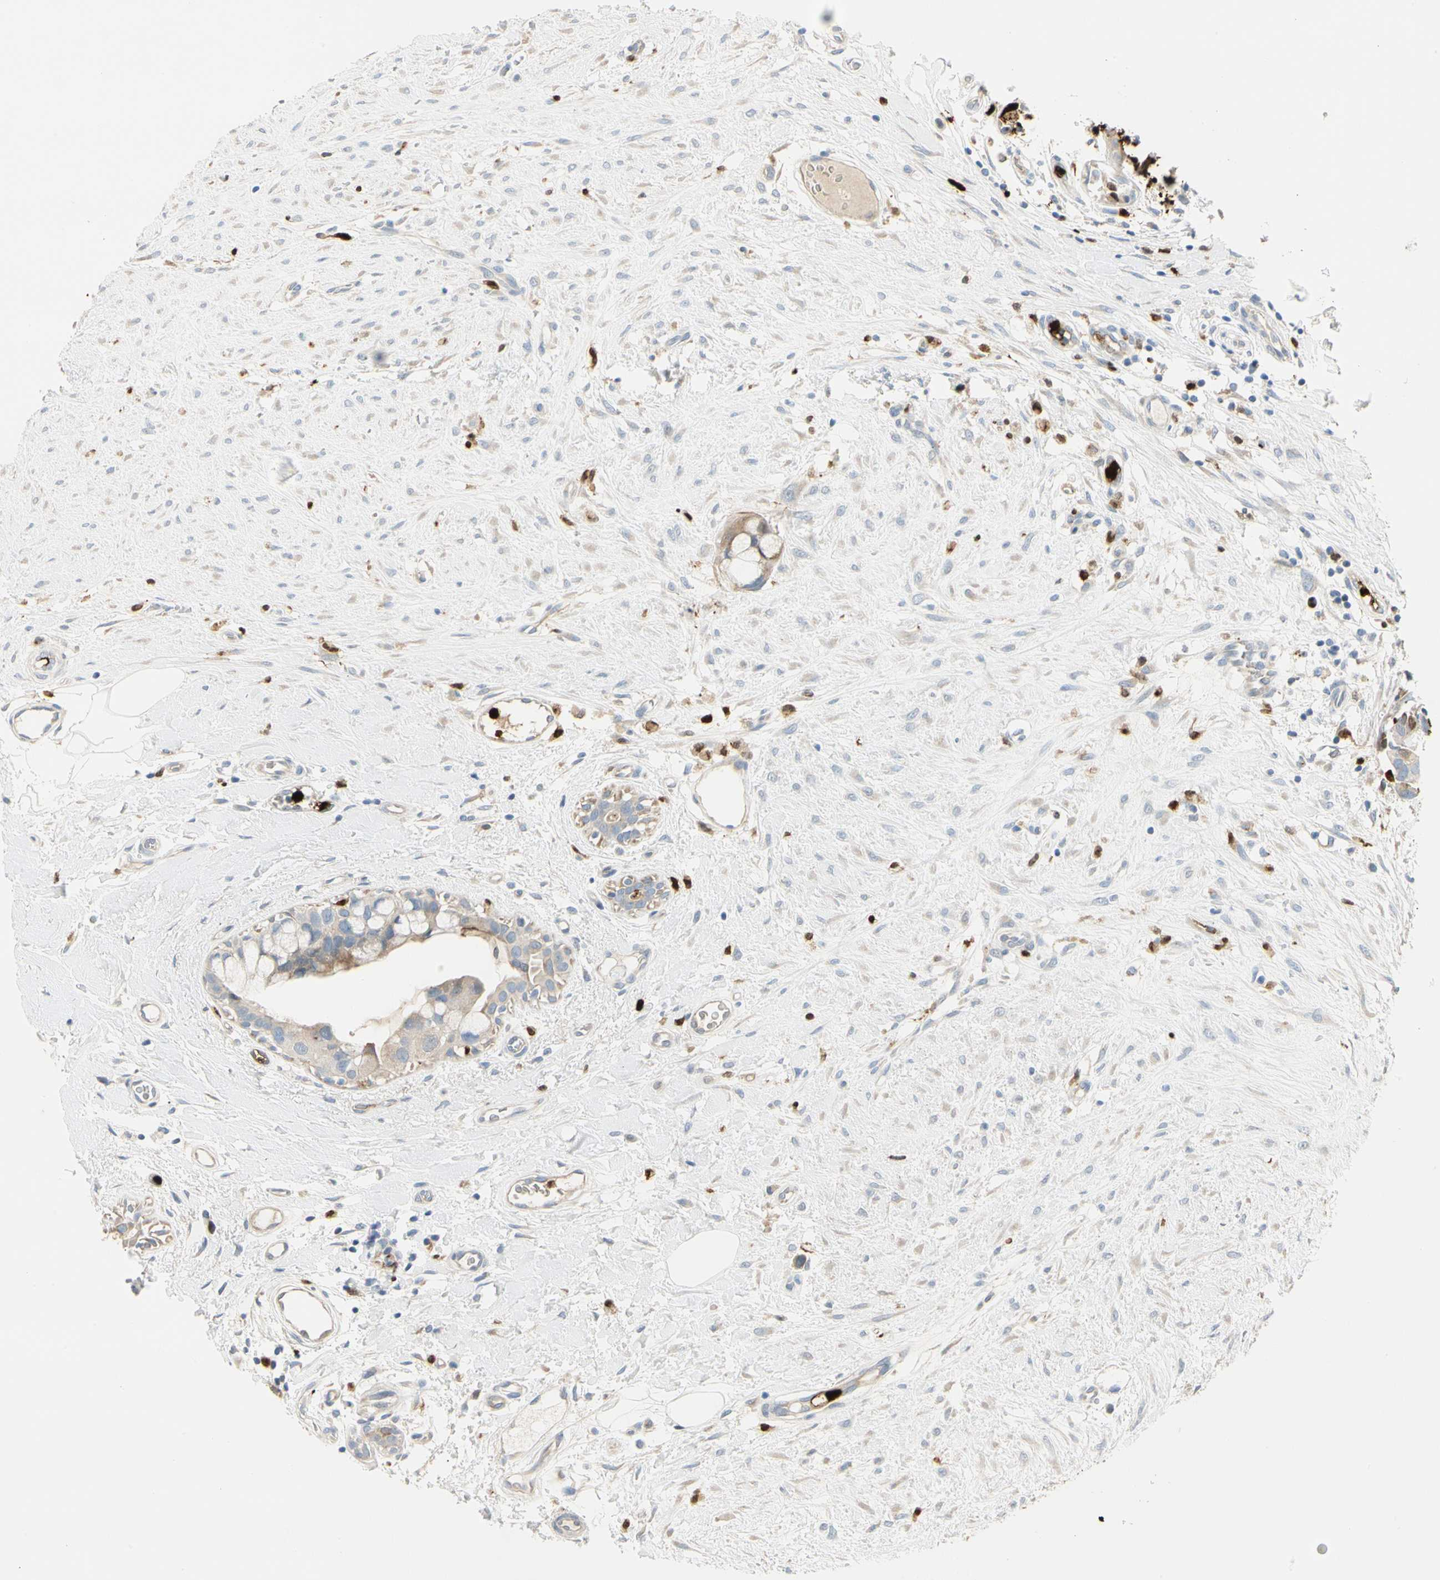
{"staining": {"intensity": "strong", "quantity": "<25%", "location": "cytoplasmic/membranous"}, "tissue": "breast cancer", "cell_type": "Tumor cells", "image_type": "cancer", "snomed": [{"axis": "morphology", "description": "Duct carcinoma"}, {"axis": "topography", "description": "Breast"}], "caption": "Protein positivity by immunohistochemistry (IHC) reveals strong cytoplasmic/membranous staining in approximately <25% of tumor cells in breast intraductal carcinoma. Ihc stains the protein of interest in brown and the nuclei are stained blue.", "gene": "TRAF5", "patient": {"sex": "female", "age": 40}}